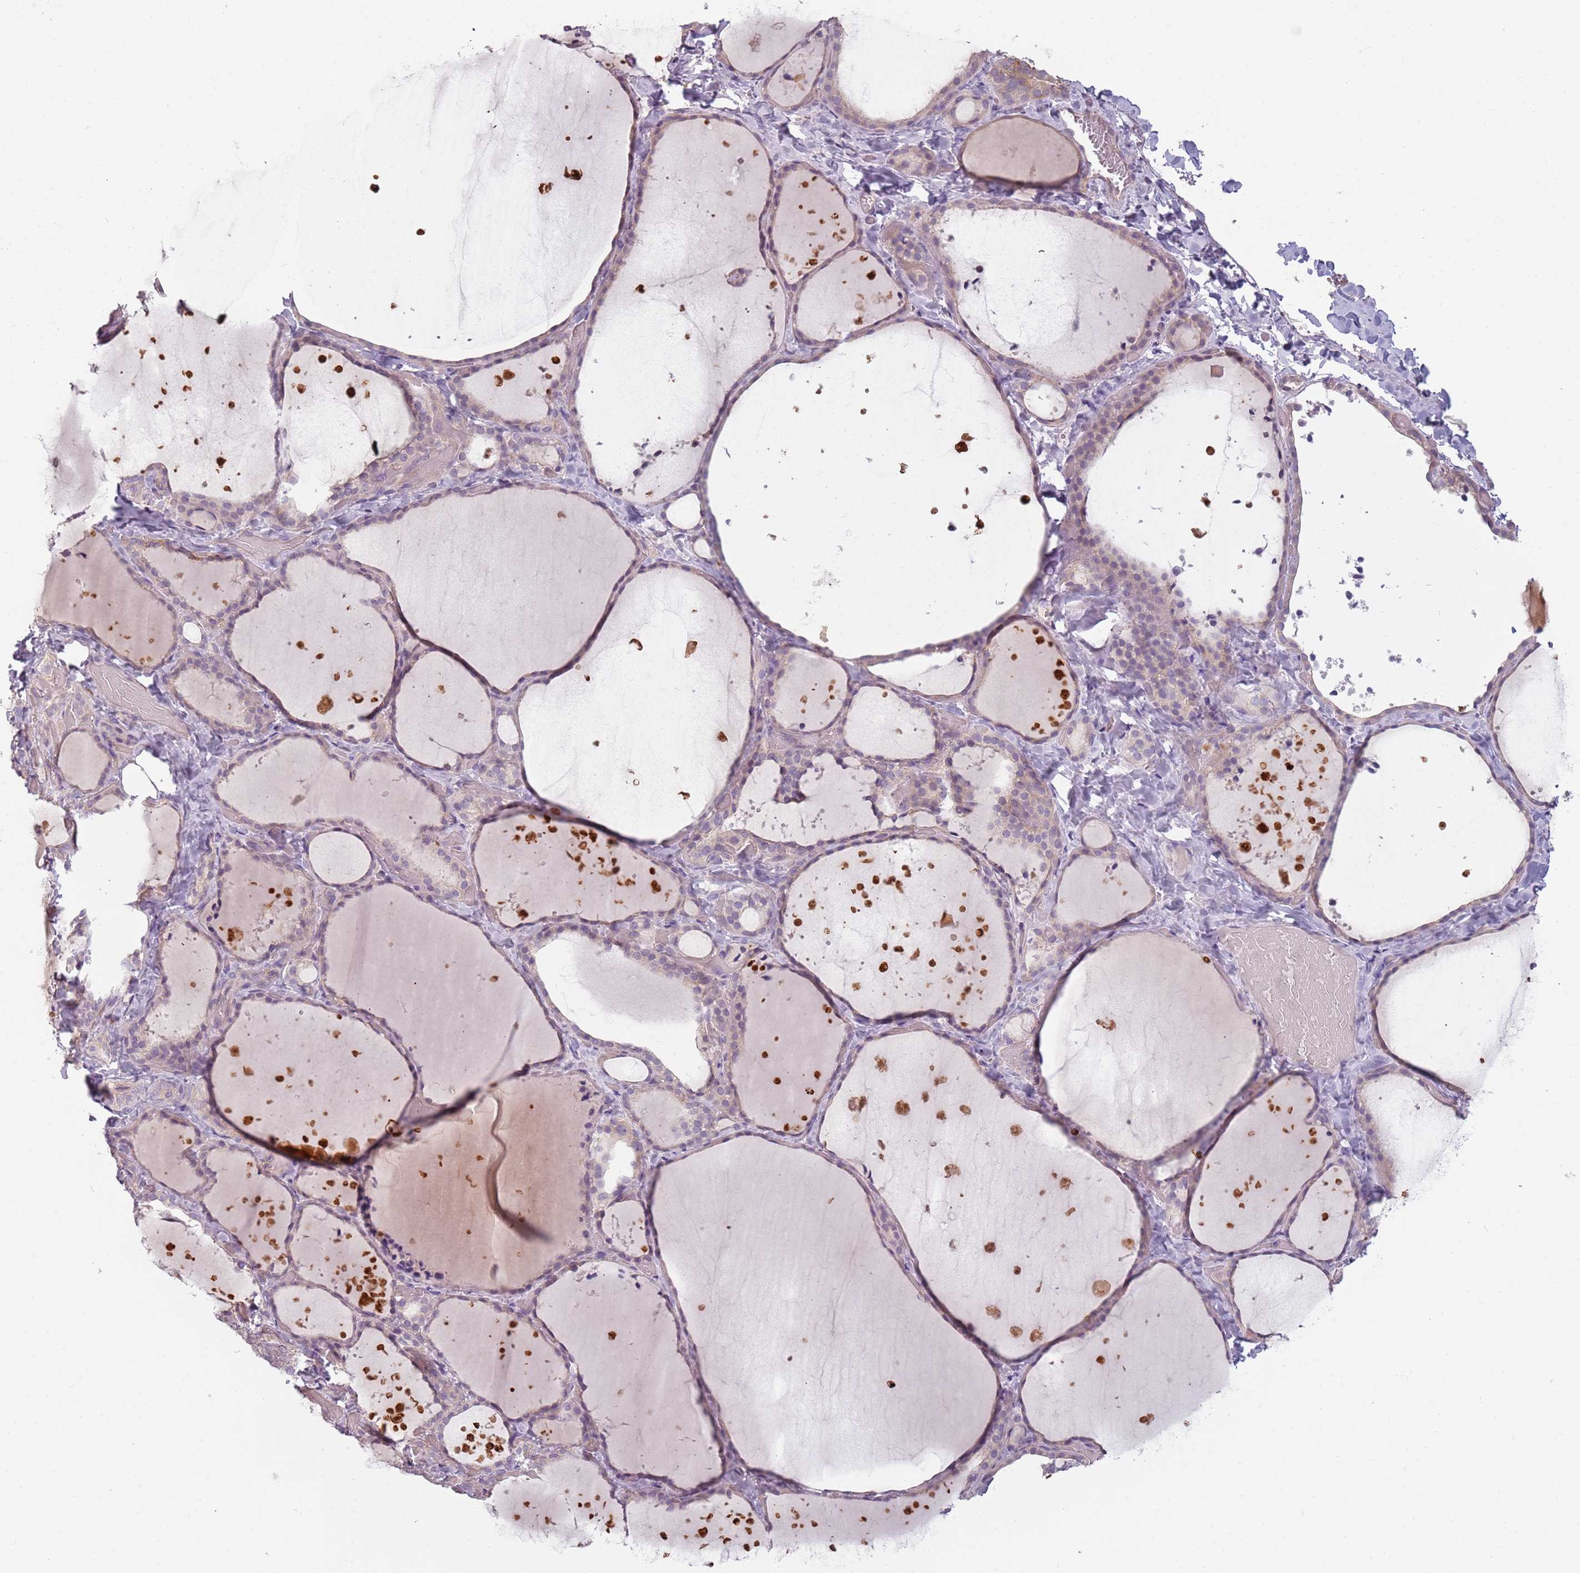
{"staining": {"intensity": "weak", "quantity": "<25%", "location": "cytoplasmic/membranous"}, "tissue": "thyroid gland", "cell_type": "Glandular cells", "image_type": "normal", "snomed": [{"axis": "morphology", "description": "Normal tissue, NOS"}, {"axis": "topography", "description": "Thyroid gland"}], "caption": "High power microscopy image of an immunohistochemistry image of unremarkable thyroid gland, revealing no significant positivity in glandular cells.", "gene": "TLCD2", "patient": {"sex": "female", "age": 44}}